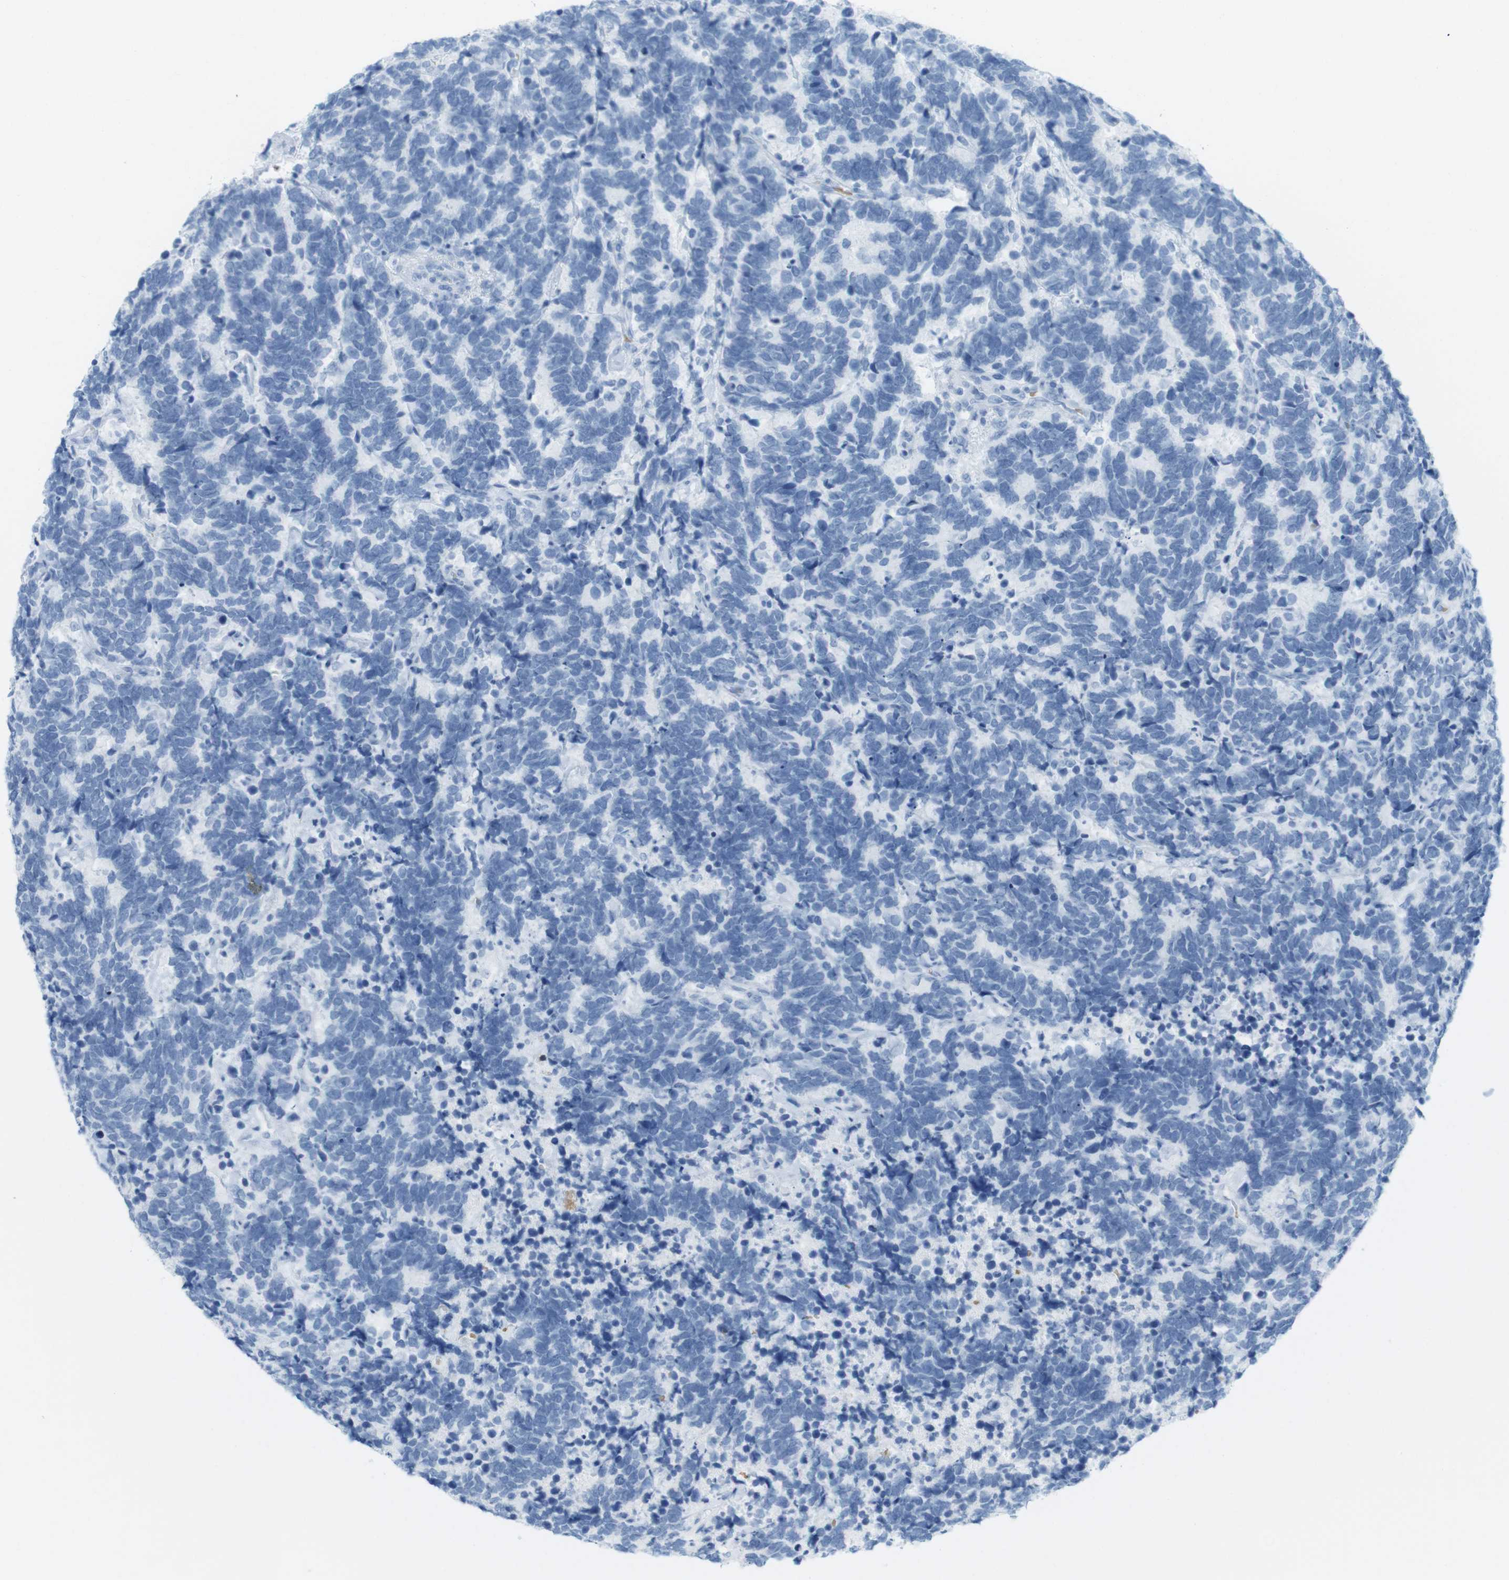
{"staining": {"intensity": "negative", "quantity": "none", "location": "none"}, "tissue": "carcinoid", "cell_type": "Tumor cells", "image_type": "cancer", "snomed": [{"axis": "morphology", "description": "Carcinoma, NOS"}, {"axis": "morphology", "description": "Carcinoid, malignant, NOS"}, {"axis": "topography", "description": "Urinary bladder"}], "caption": "Carcinoma was stained to show a protein in brown. There is no significant expression in tumor cells. Nuclei are stained in blue.", "gene": "TNNT2", "patient": {"sex": "male", "age": 57}}